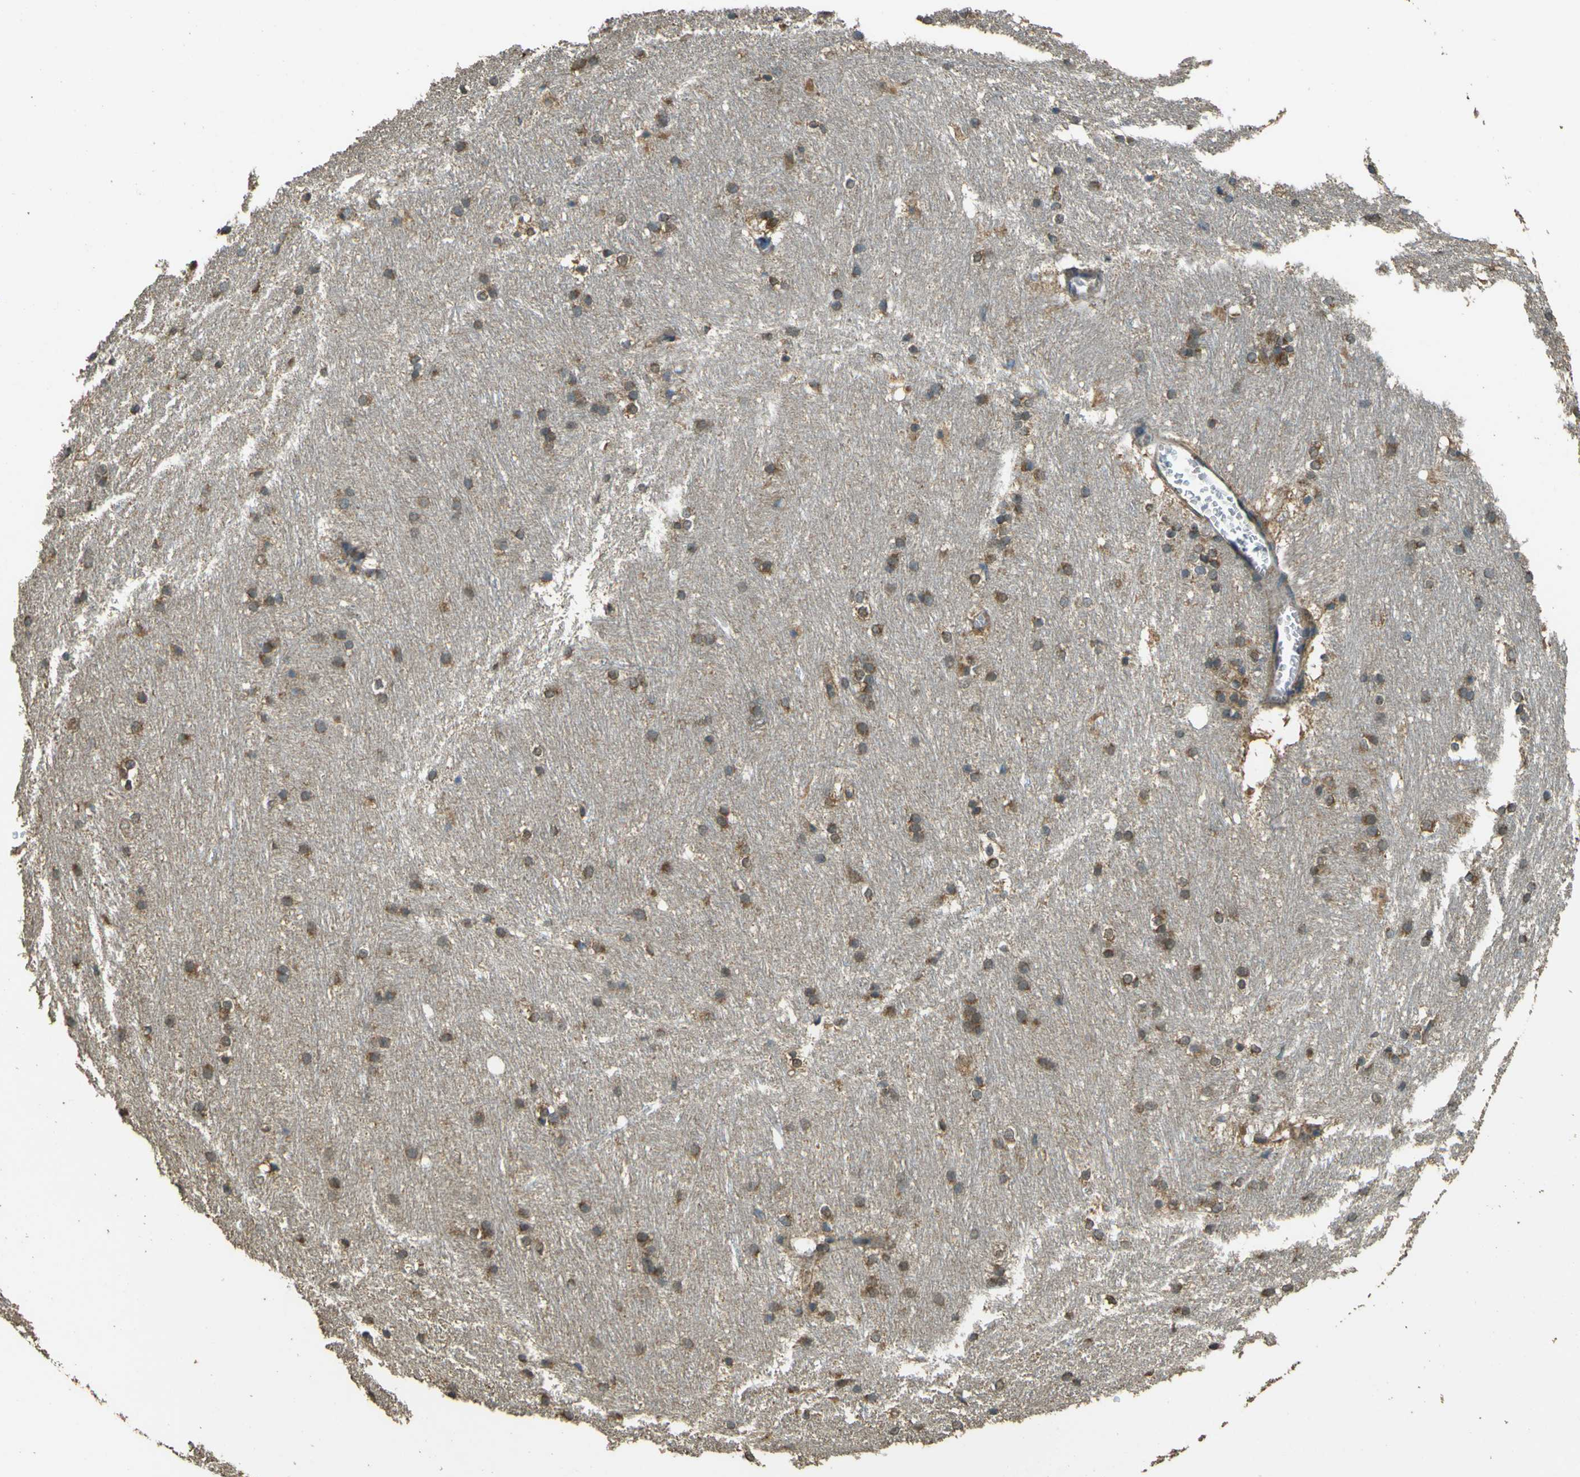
{"staining": {"intensity": "weak", "quantity": "25%-75%", "location": "cytoplasmic/membranous"}, "tissue": "caudate", "cell_type": "Glial cells", "image_type": "normal", "snomed": [{"axis": "morphology", "description": "Normal tissue, NOS"}, {"axis": "topography", "description": "Lateral ventricle wall"}], "caption": "Brown immunohistochemical staining in unremarkable caudate demonstrates weak cytoplasmic/membranous staining in approximately 25%-75% of glial cells.", "gene": "GOLGA1", "patient": {"sex": "female", "age": 19}}